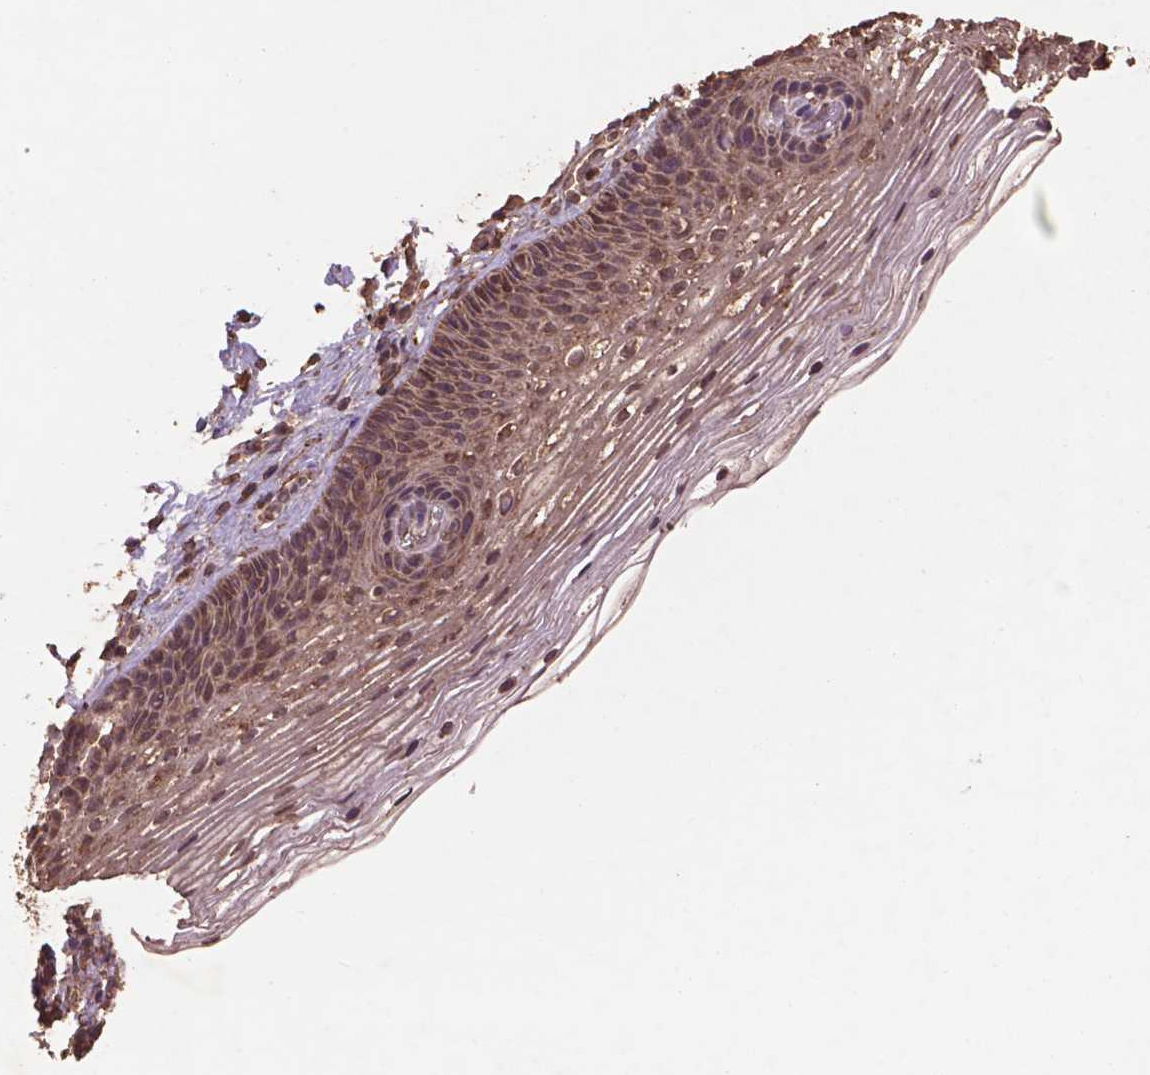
{"staining": {"intensity": "weak", "quantity": "<25%", "location": "cytoplasmic/membranous,nuclear"}, "tissue": "cervix", "cell_type": "Glandular cells", "image_type": "normal", "snomed": [{"axis": "morphology", "description": "Normal tissue, NOS"}, {"axis": "topography", "description": "Cervix"}], "caption": "Immunohistochemistry of unremarkable cervix exhibits no expression in glandular cells. (DAB immunohistochemistry (IHC) visualized using brightfield microscopy, high magnification).", "gene": "BABAM1", "patient": {"sex": "female", "age": 34}}